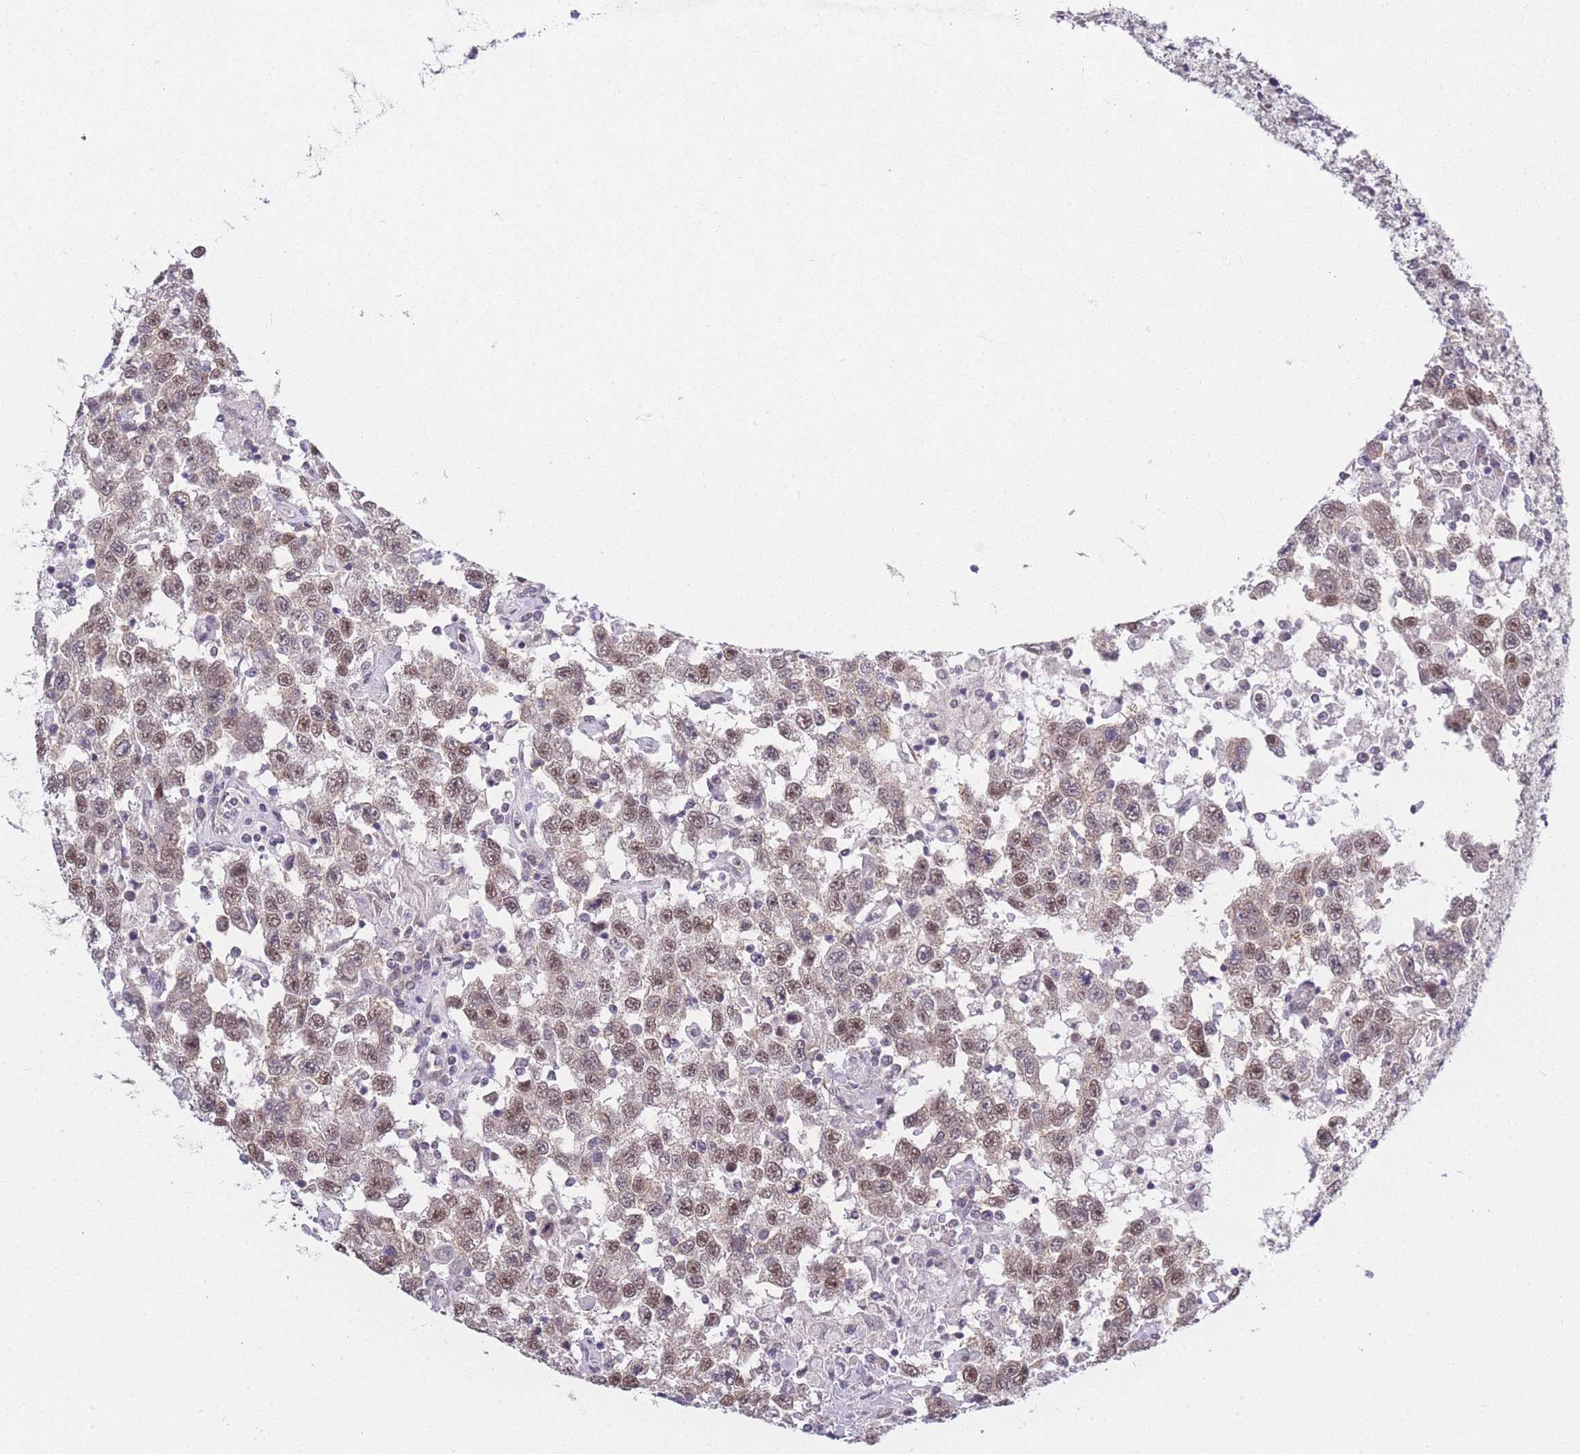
{"staining": {"intensity": "moderate", "quantity": ">75%", "location": "nuclear"}, "tissue": "testis cancer", "cell_type": "Tumor cells", "image_type": "cancer", "snomed": [{"axis": "morphology", "description": "Seminoma, NOS"}, {"axis": "topography", "description": "Testis"}], "caption": "Tumor cells display medium levels of moderate nuclear positivity in about >75% of cells in testis cancer. The staining was performed using DAB (3,3'-diaminobenzidine), with brown indicating positive protein expression. Nuclei are stained blue with hematoxylin.", "gene": "SIN3B", "patient": {"sex": "male", "age": 41}}